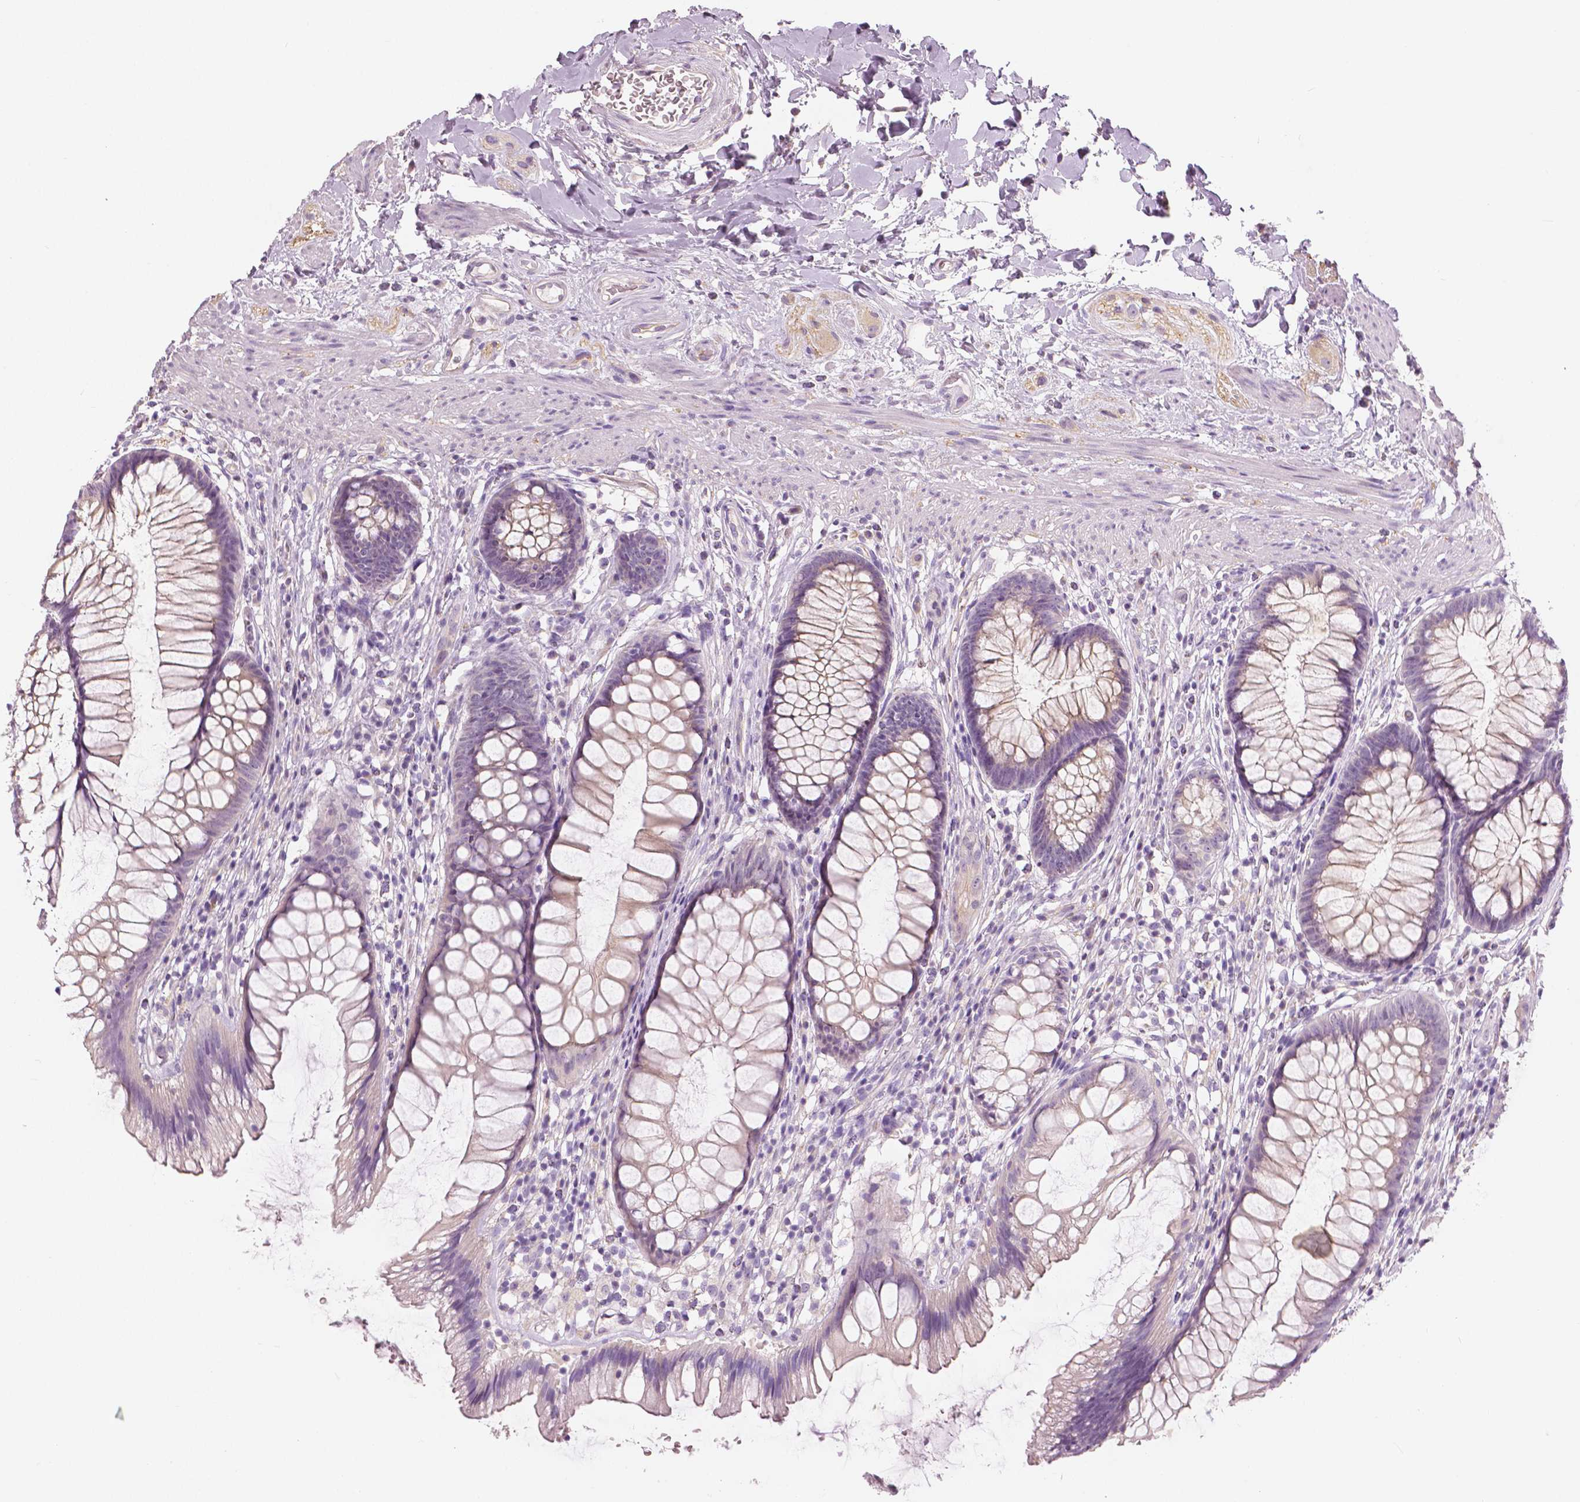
{"staining": {"intensity": "weak", "quantity": "25%-75%", "location": "cytoplasmic/membranous"}, "tissue": "rectum", "cell_type": "Glandular cells", "image_type": "normal", "snomed": [{"axis": "morphology", "description": "Normal tissue, NOS"}, {"axis": "topography", "description": "Smooth muscle"}, {"axis": "topography", "description": "Rectum"}], "caption": "The micrograph shows staining of normal rectum, revealing weak cytoplasmic/membranous protein expression (brown color) within glandular cells.", "gene": "SLC24A1", "patient": {"sex": "male", "age": 53}}